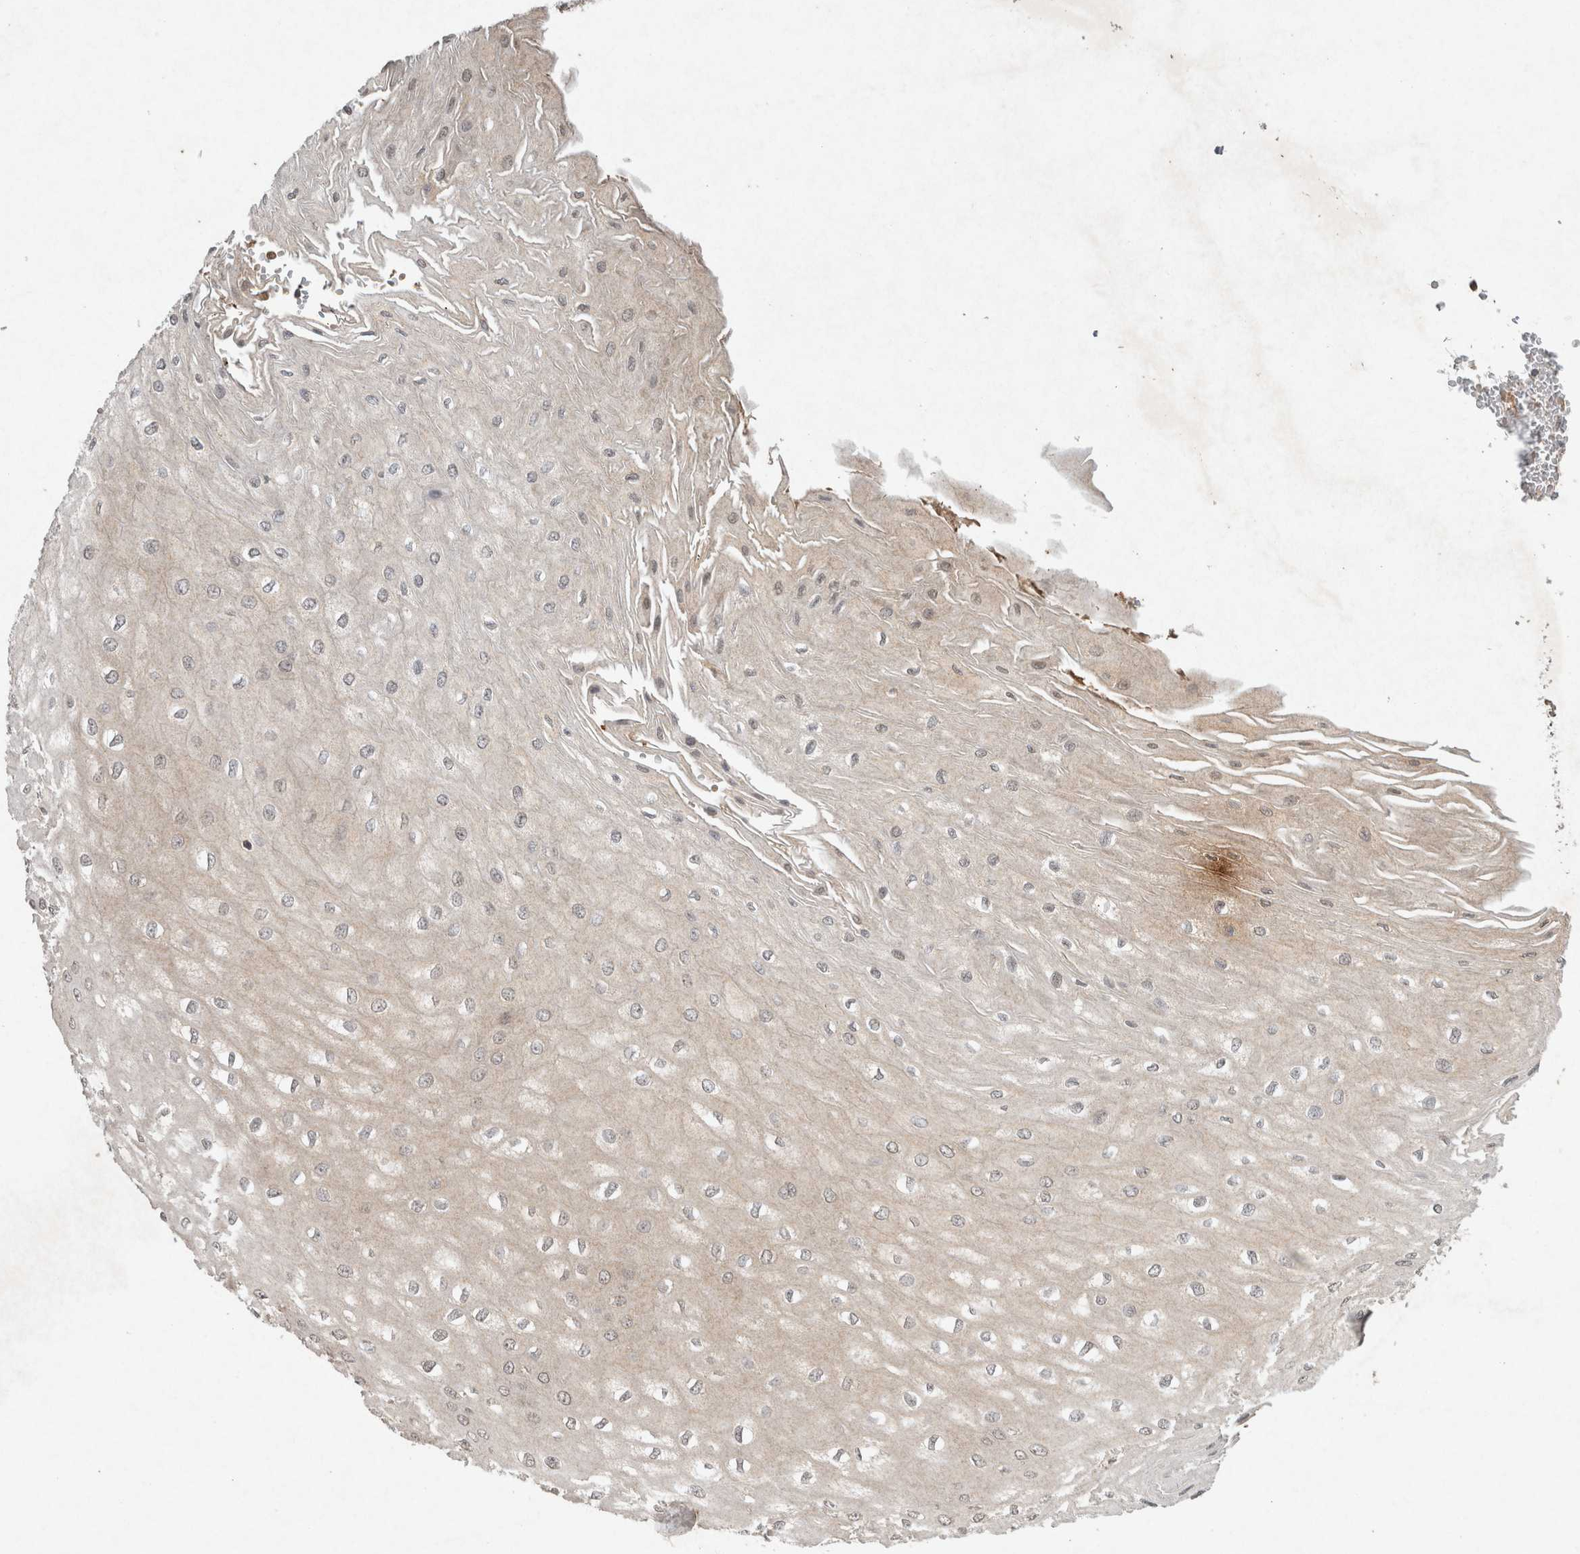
{"staining": {"intensity": "weak", "quantity": "25%-75%", "location": "cytoplasmic/membranous"}, "tissue": "esophagus", "cell_type": "Squamous epithelial cells", "image_type": "normal", "snomed": [{"axis": "morphology", "description": "Normal tissue, NOS"}, {"axis": "topography", "description": "Esophagus"}], "caption": "High-power microscopy captured an IHC micrograph of unremarkable esophagus, revealing weak cytoplasmic/membranous positivity in approximately 25%-75% of squamous epithelial cells. (DAB IHC with brightfield microscopy, high magnification).", "gene": "LOXL2", "patient": {"sex": "male", "age": 60}}